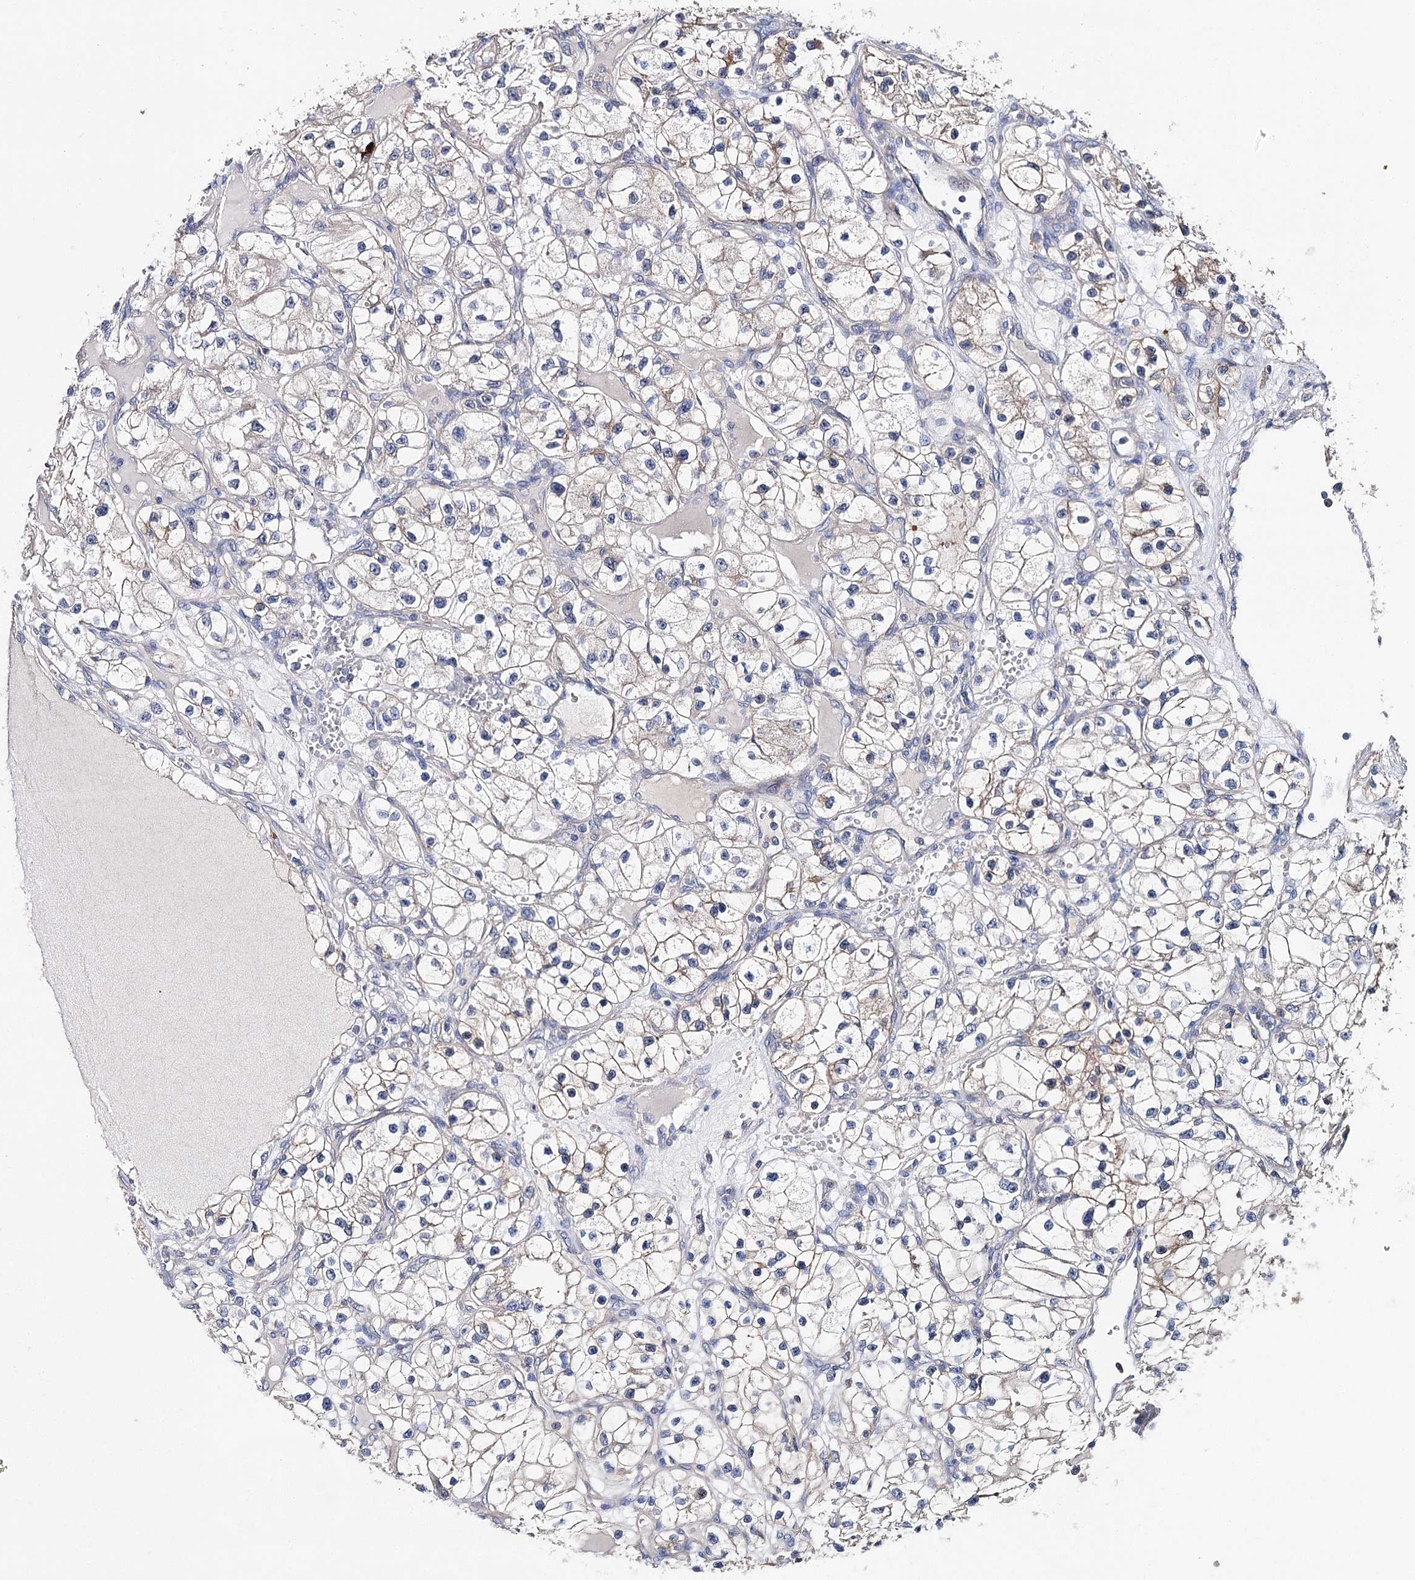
{"staining": {"intensity": "negative", "quantity": "none", "location": "none"}, "tissue": "renal cancer", "cell_type": "Tumor cells", "image_type": "cancer", "snomed": [{"axis": "morphology", "description": "Adenocarcinoma, NOS"}, {"axis": "topography", "description": "Kidney"}], "caption": "Renal cancer stained for a protein using immunohistochemistry (IHC) displays no staining tumor cells.", "gene": "EPYC", "patient": {"sex": "female", "age": 57}}